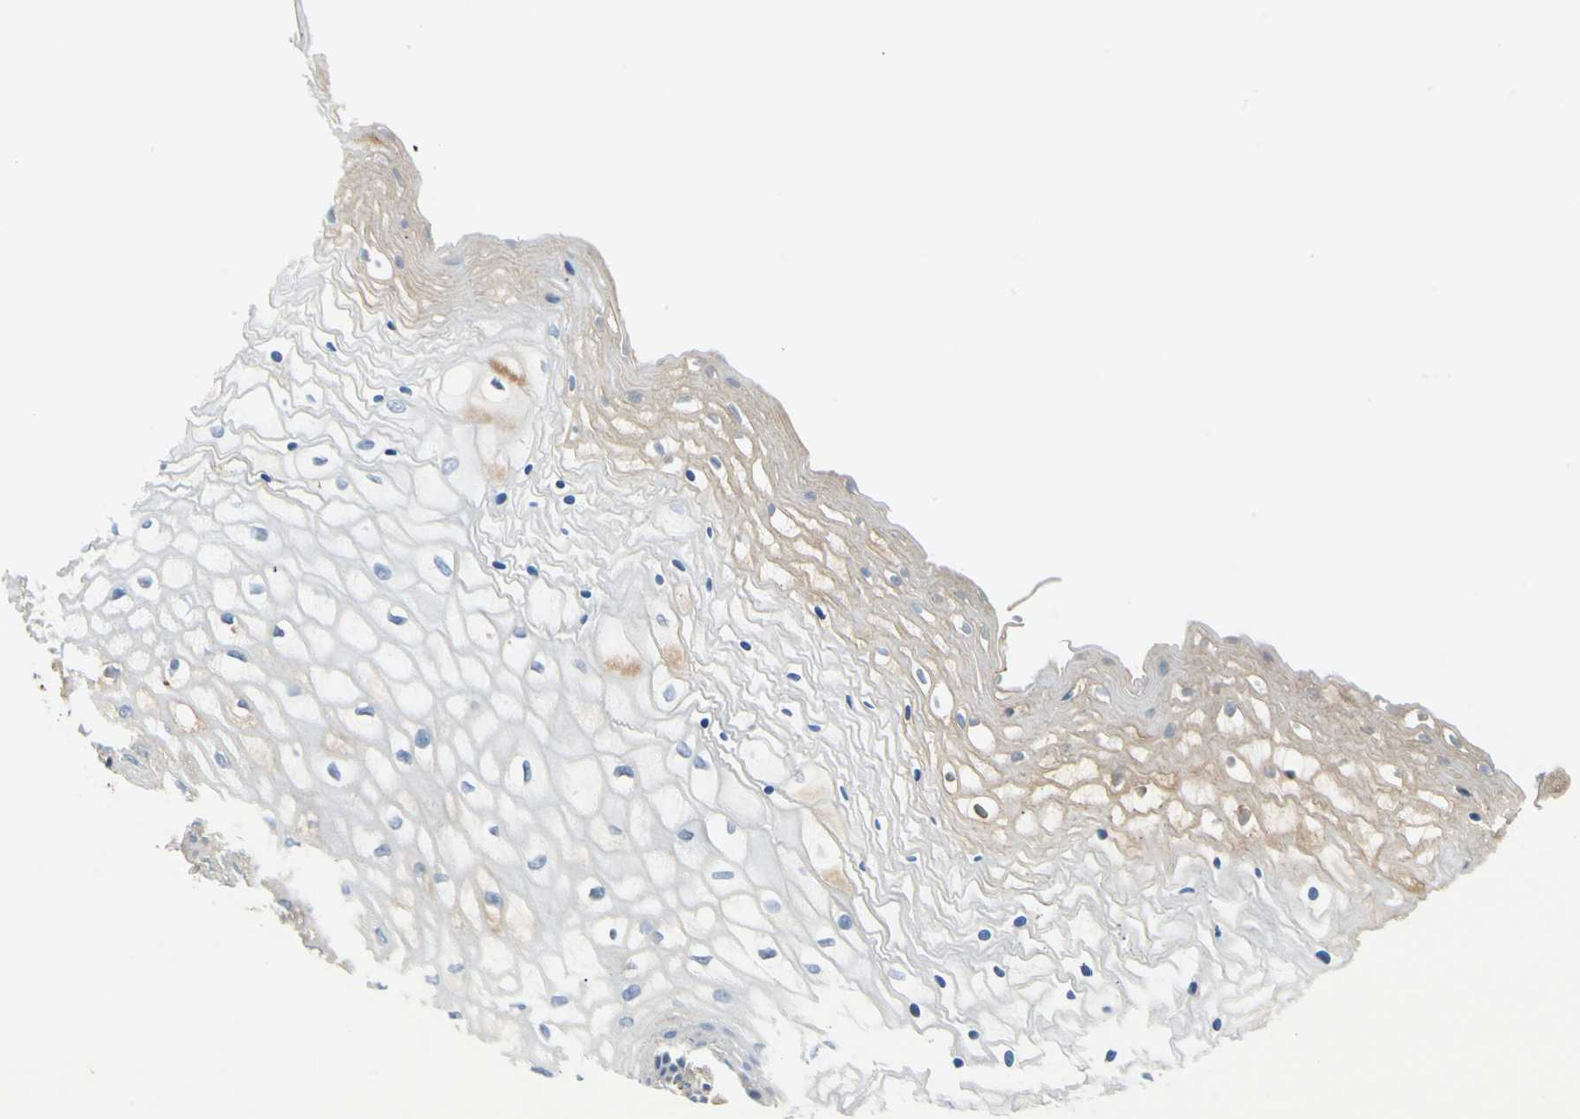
{"staining": {"intensity": "weak", "quantity": "25%-75%", "location": "cytoplasmic/membranous"}, "tissue": "vagina", "cell_type": "Squamous epithelial cells", "image_type": "normal", "snomed": [{"axis": "morphology", "description": "Normal tissue, NOS"}, {"axis": "topography", "description": "Vagina"}], "caption": "The histopathology image exhibits a brown stain indicating the presence of a protein in the cytoplasmic/membranous of squamous epithelial cells in vagina. (DAB (3,3'-diaminobenzidine) IHC, brown staining for protein, blue staining for nuclei).", "gene": "LAMB3", "patient": {"sex": "female", "age": 34}}